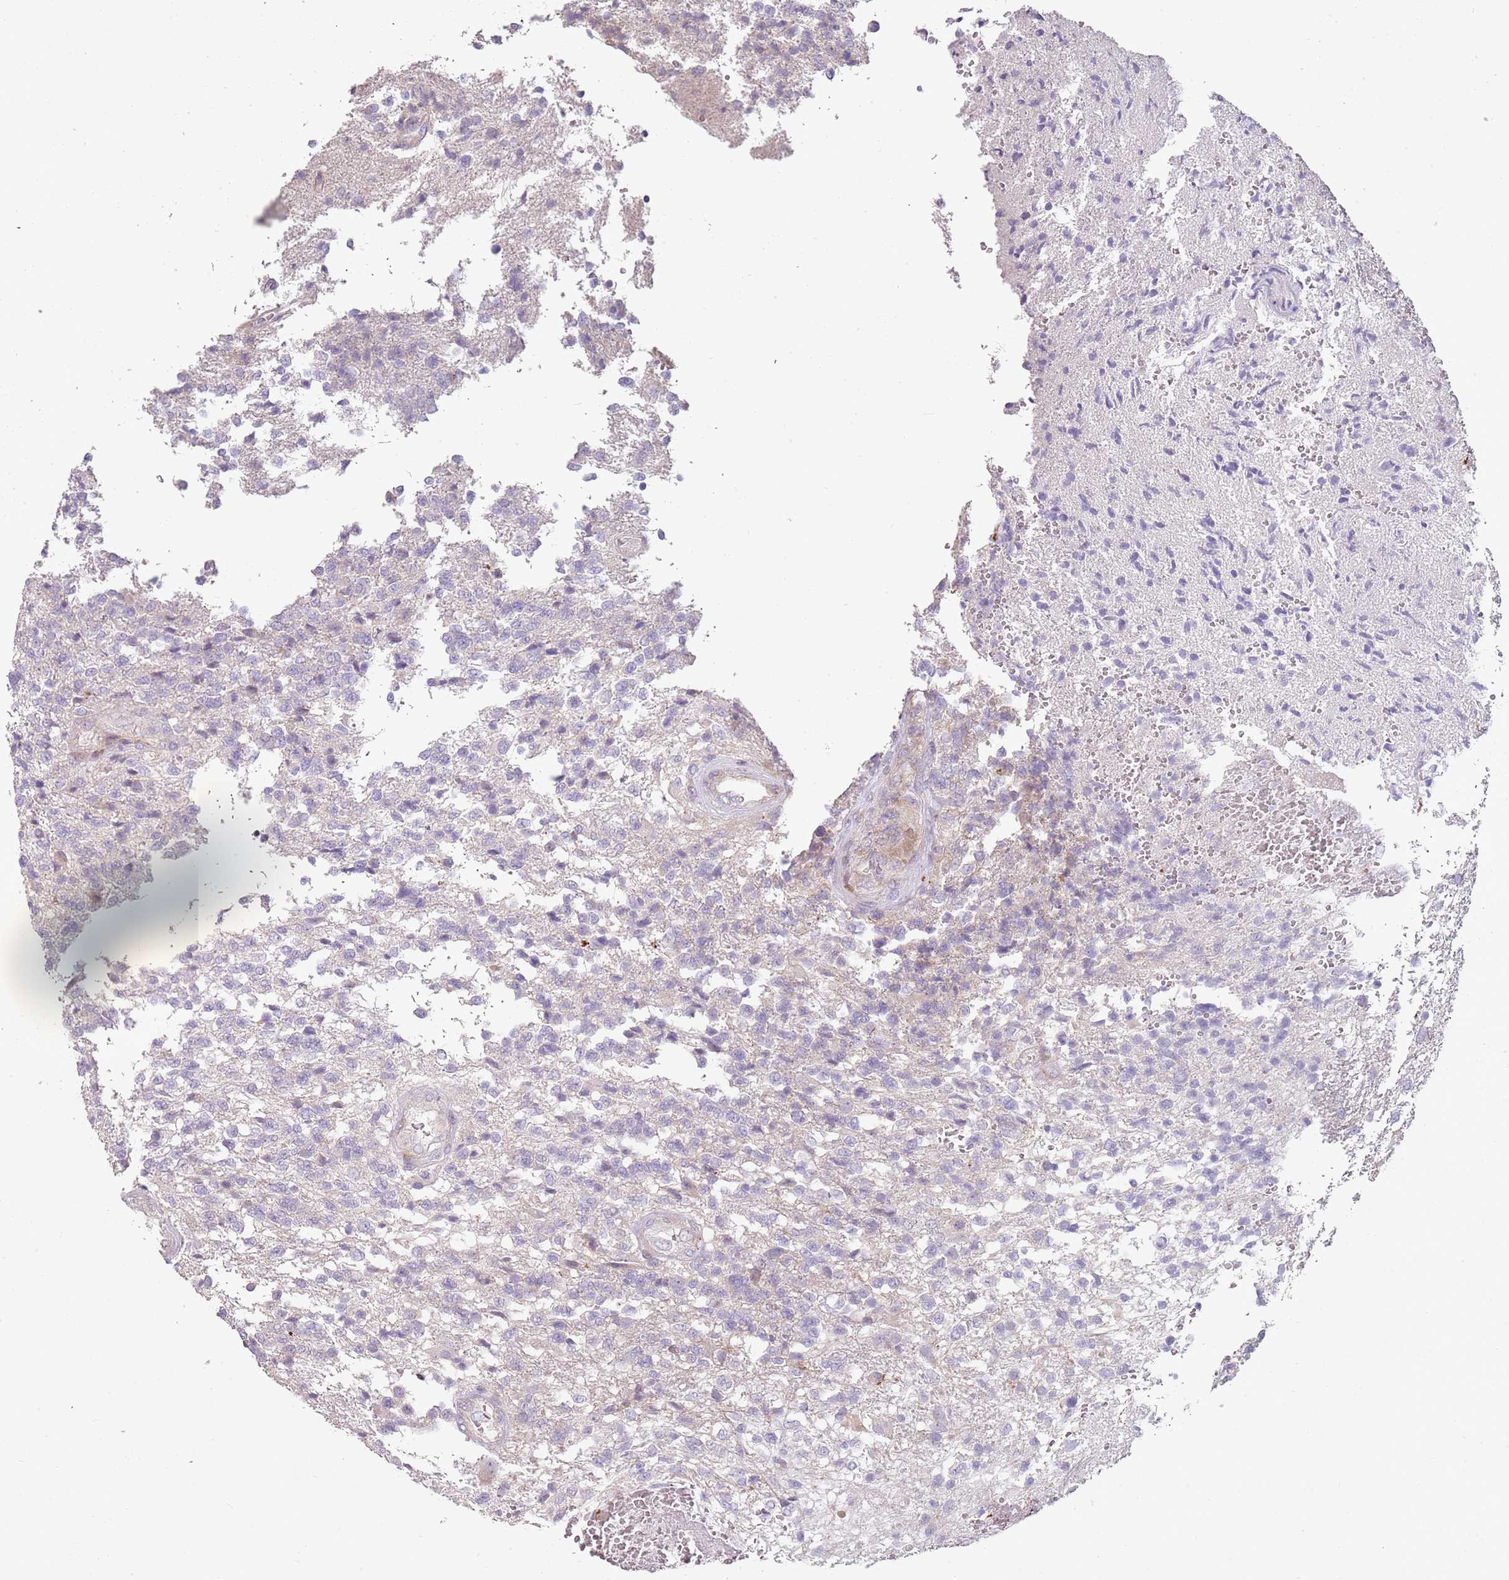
{"staining": {"intensity": "weak", "quantity": "<25%", "location": "cytoplasmic/membranous"}, "tissue": "glioma", "cell_type": "Tumor cells", "image_type": "cancer", "snomed": [{"axis": "morphology", "description": "Glioma, malignant, High grade"}, {"axis": "topography", "description": "Brain"}], "caption": "This photomicrograph is of glioma stained with IHC to label a protein in brown with the nuclei are counter-stained blue. There is no expression in tumor cells.", "gene": "ZNF583", "patient": {"sex": "male", "age": 56}}